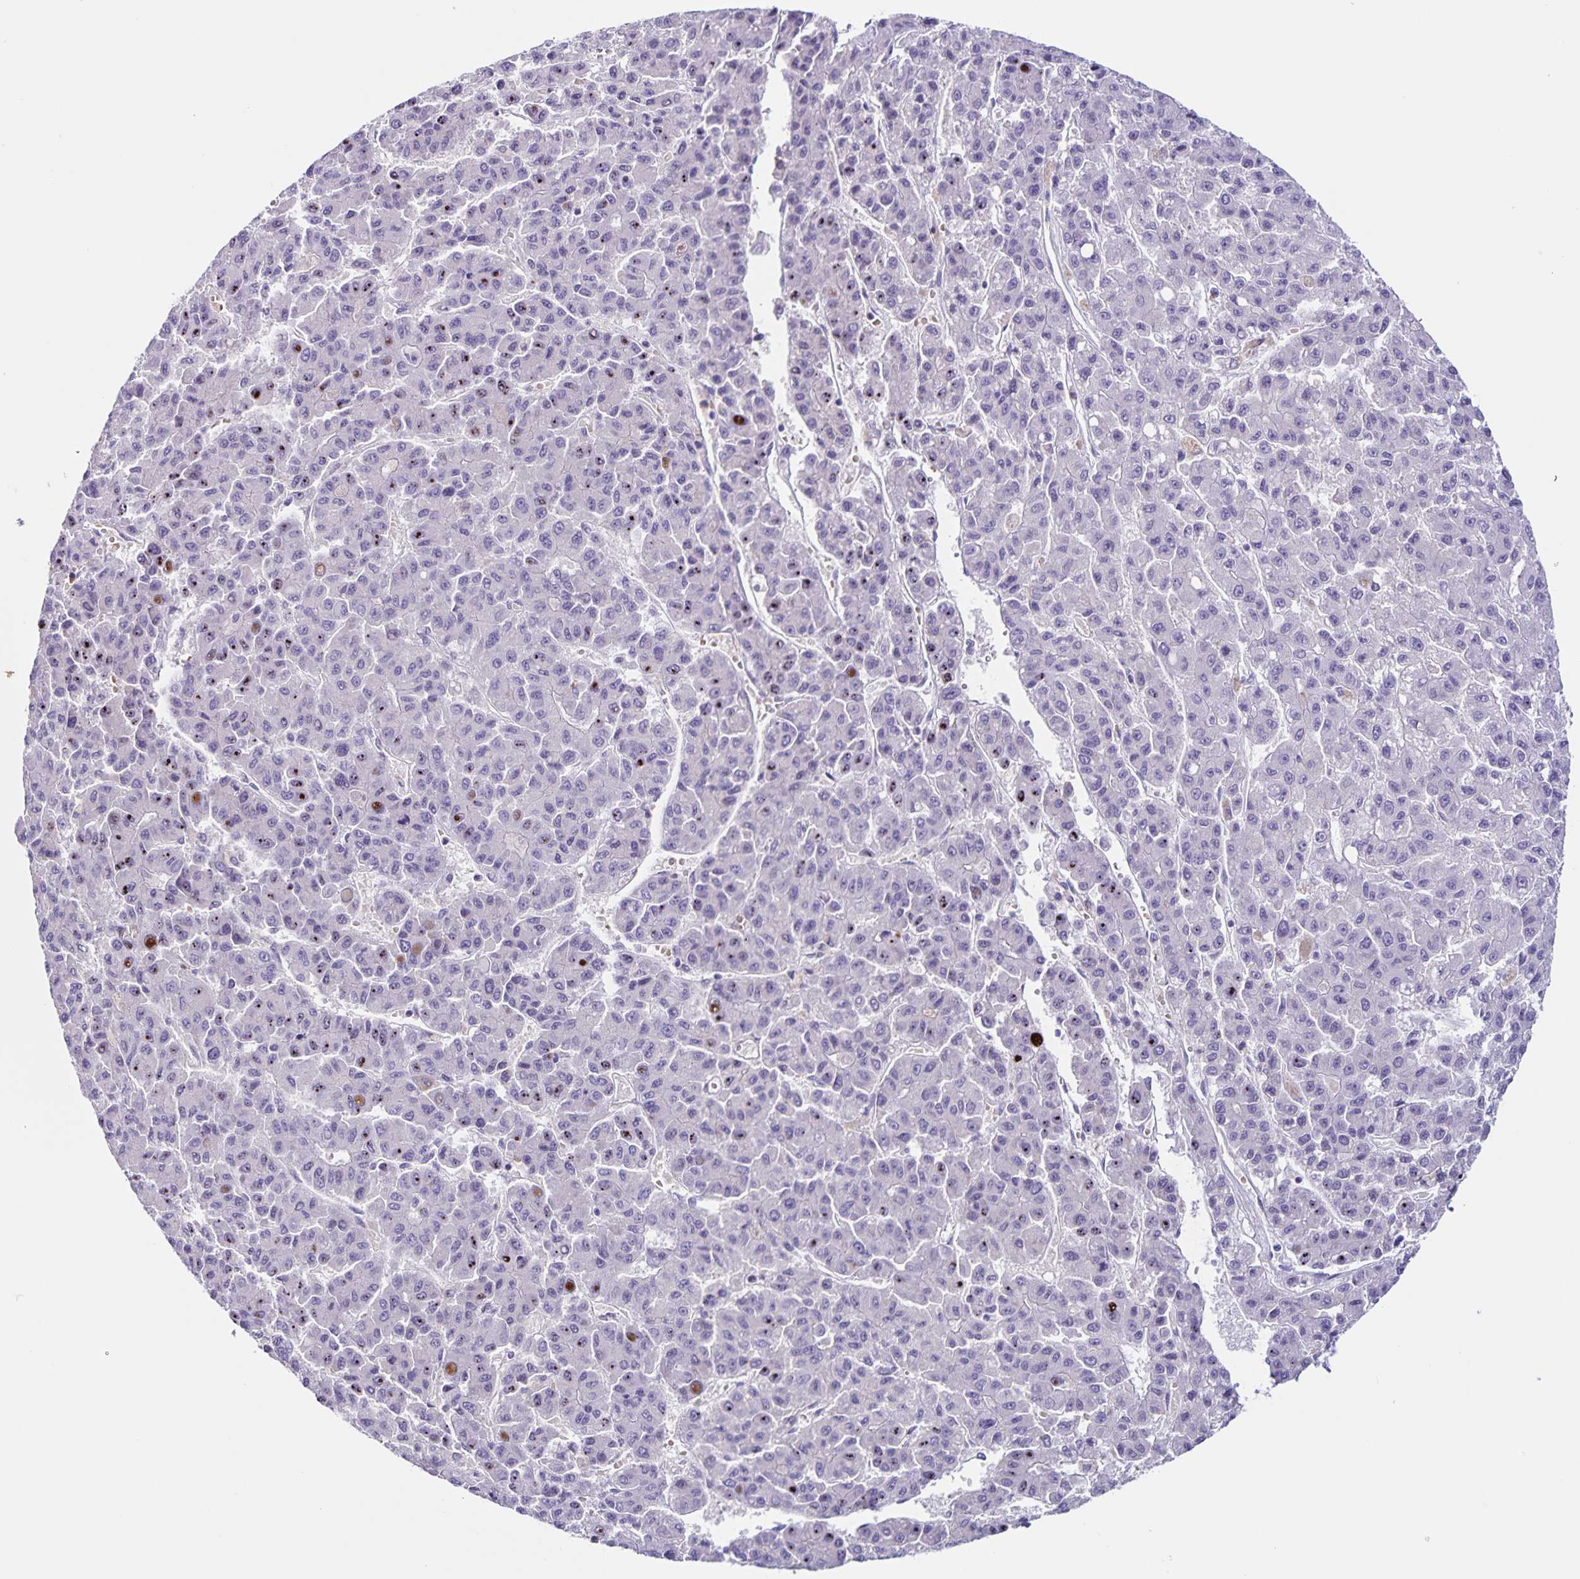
{"staining": {"intensity": "negative", "quantity": "none", "location": "none"}, "tissue": "liver cancer", "cell_type": "Tumor cells", "image_type": "cancer", "snomed": [{"axis": "morphology", "description": "Carcinoma, Hepatocellular, NOS"}, {"axis": "topography", "description": "Liver"}], "caption": "Micrograph shows no protein expression in tumor cells of liver cancer (hepatocellular carcinoma) tissue. (DAB (3,3'-diaminobenzidine) immunohistochemistry (IHC) visualized using brightfield microscopy, high magnification).", "gene": "STPG4", "patient": {"sex": "male", "age": 70}}